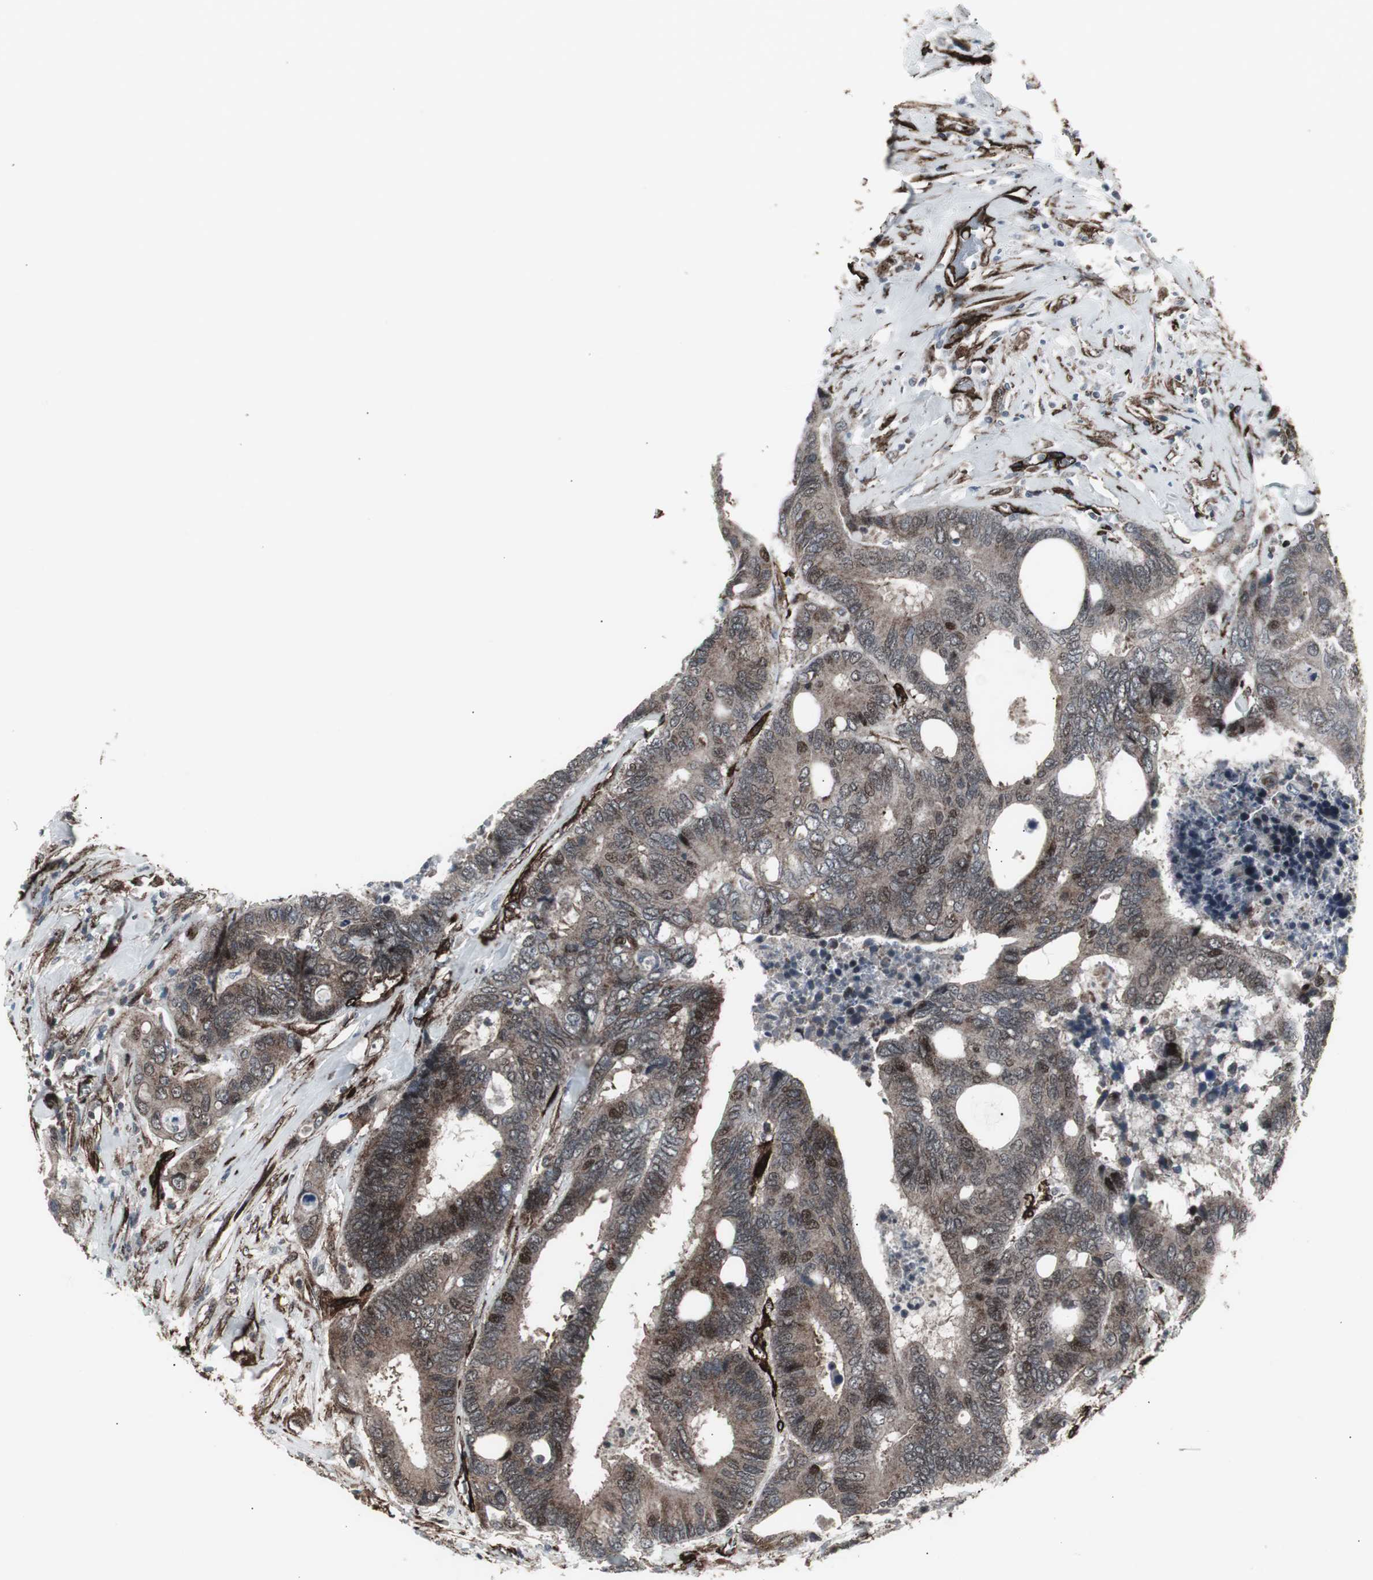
{"staining": {"intensity": "moderate", "quantity": "25%-75%", "location": "cytoplasmic/membranous,nuclear"}, "tissue": "colorectal cancer", "cell_type": "Tumor cells", "image_type": "cancer", "snomed": [{"axis": "morphology", "description": "Adenocarcinoma, NOS"}, {"axis": "topography", "description": "Rectum"}], "caption": "High-power microscopy captured an immunohistochemistry image of colorectal adenocarcinoma, revealing moderate cytoplasmic/membranous and nuclear staining in about 25%-75% of tumor cells. (Brightfield microscopy of DAB IHC at high magnification).", "gene": "PDGFA", "patient": {"sex": "male", "age": 55}}